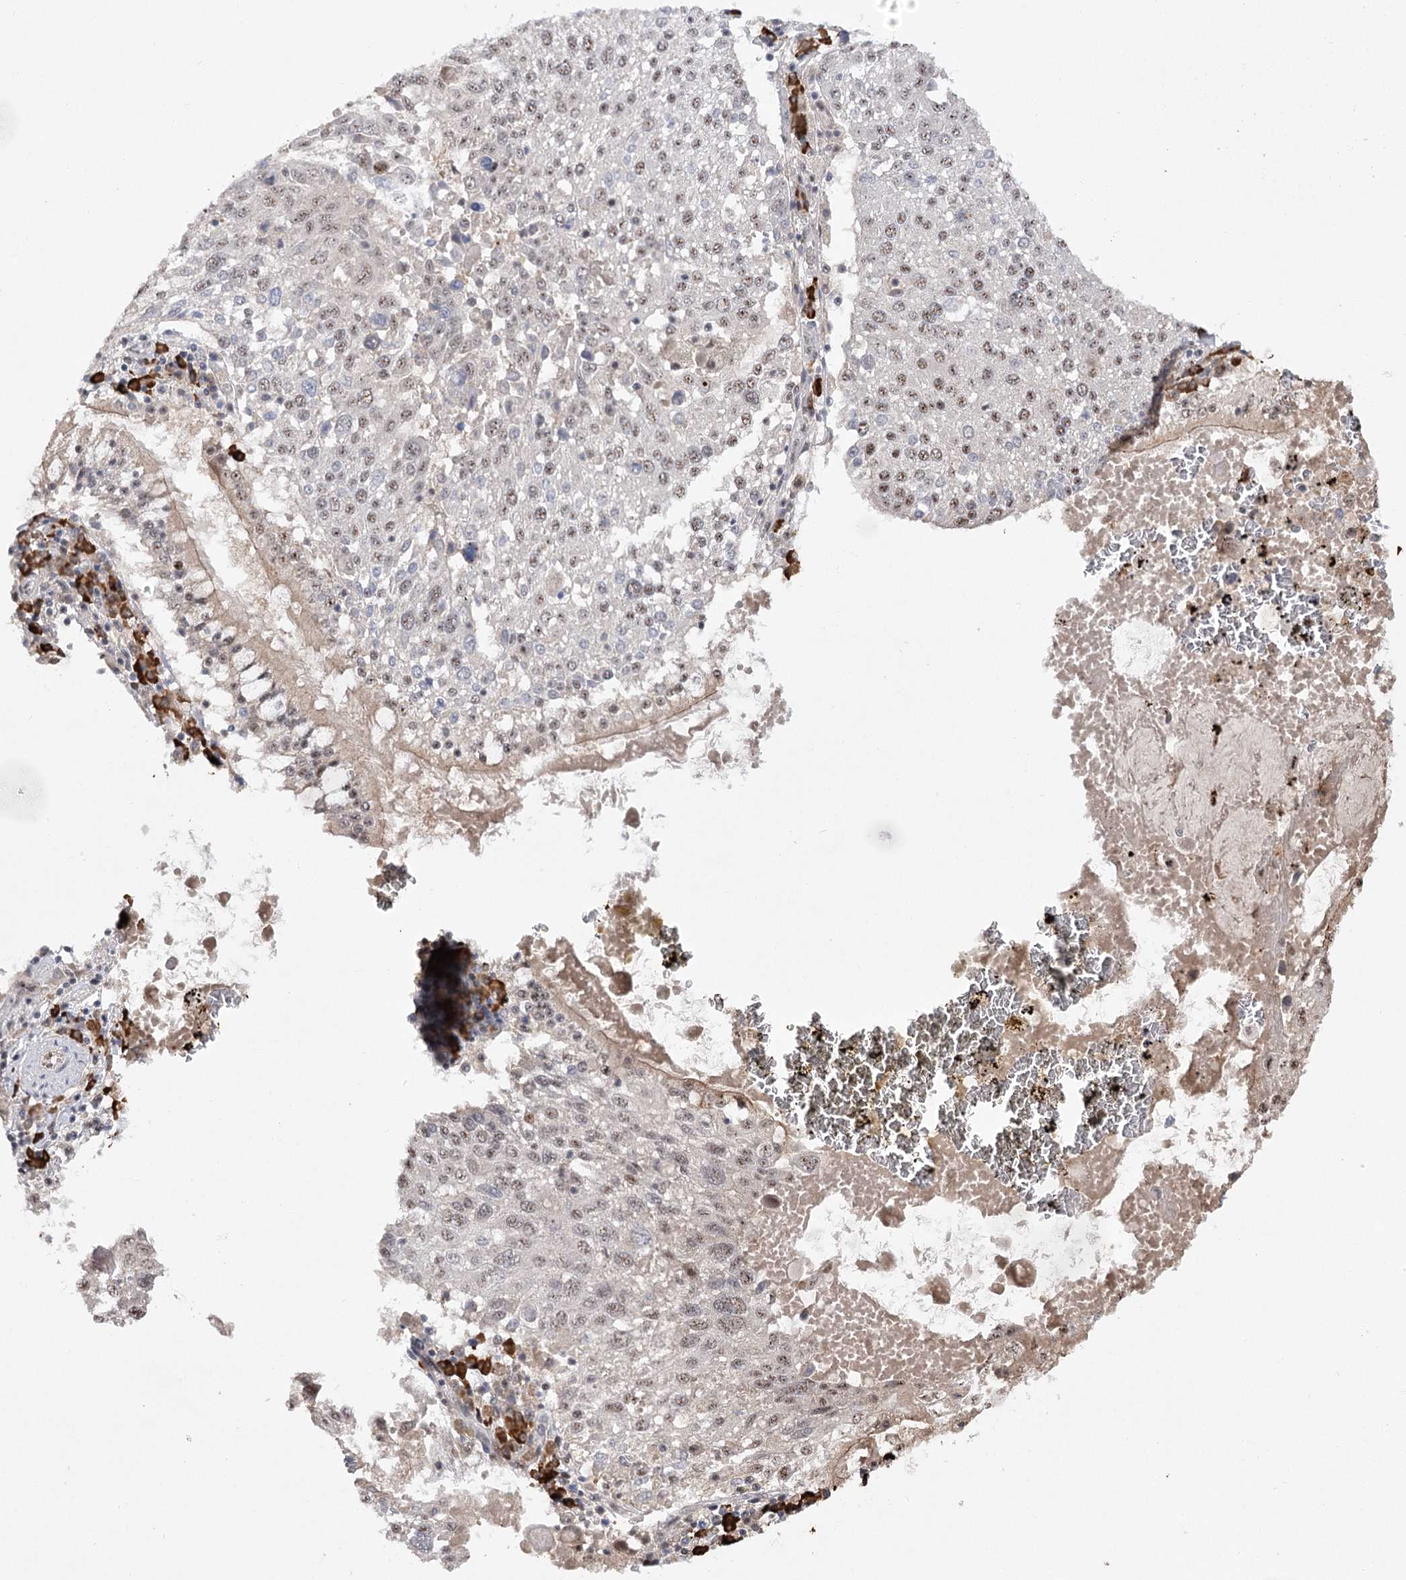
{"staining": {"intensity": "weak", "quantity": "25%-75%", "location": "nuclear"}, "tissue": "lung cancer", "cell_type": "Tumor cells", "image_type": "cancer", "snomed": [{"axis": "morphology", "description": "Squamous cell carcinoma, NOS"}, {"axis": "topography", "description": "Lung"}], "caption": "This is an image of IHC staining of squamous cell carcinoma (lung), which shows weak expression in the nuclear of tumor cells.", "gene": "PYROXD1", "patient": {"sex": "male", "age": 65}}